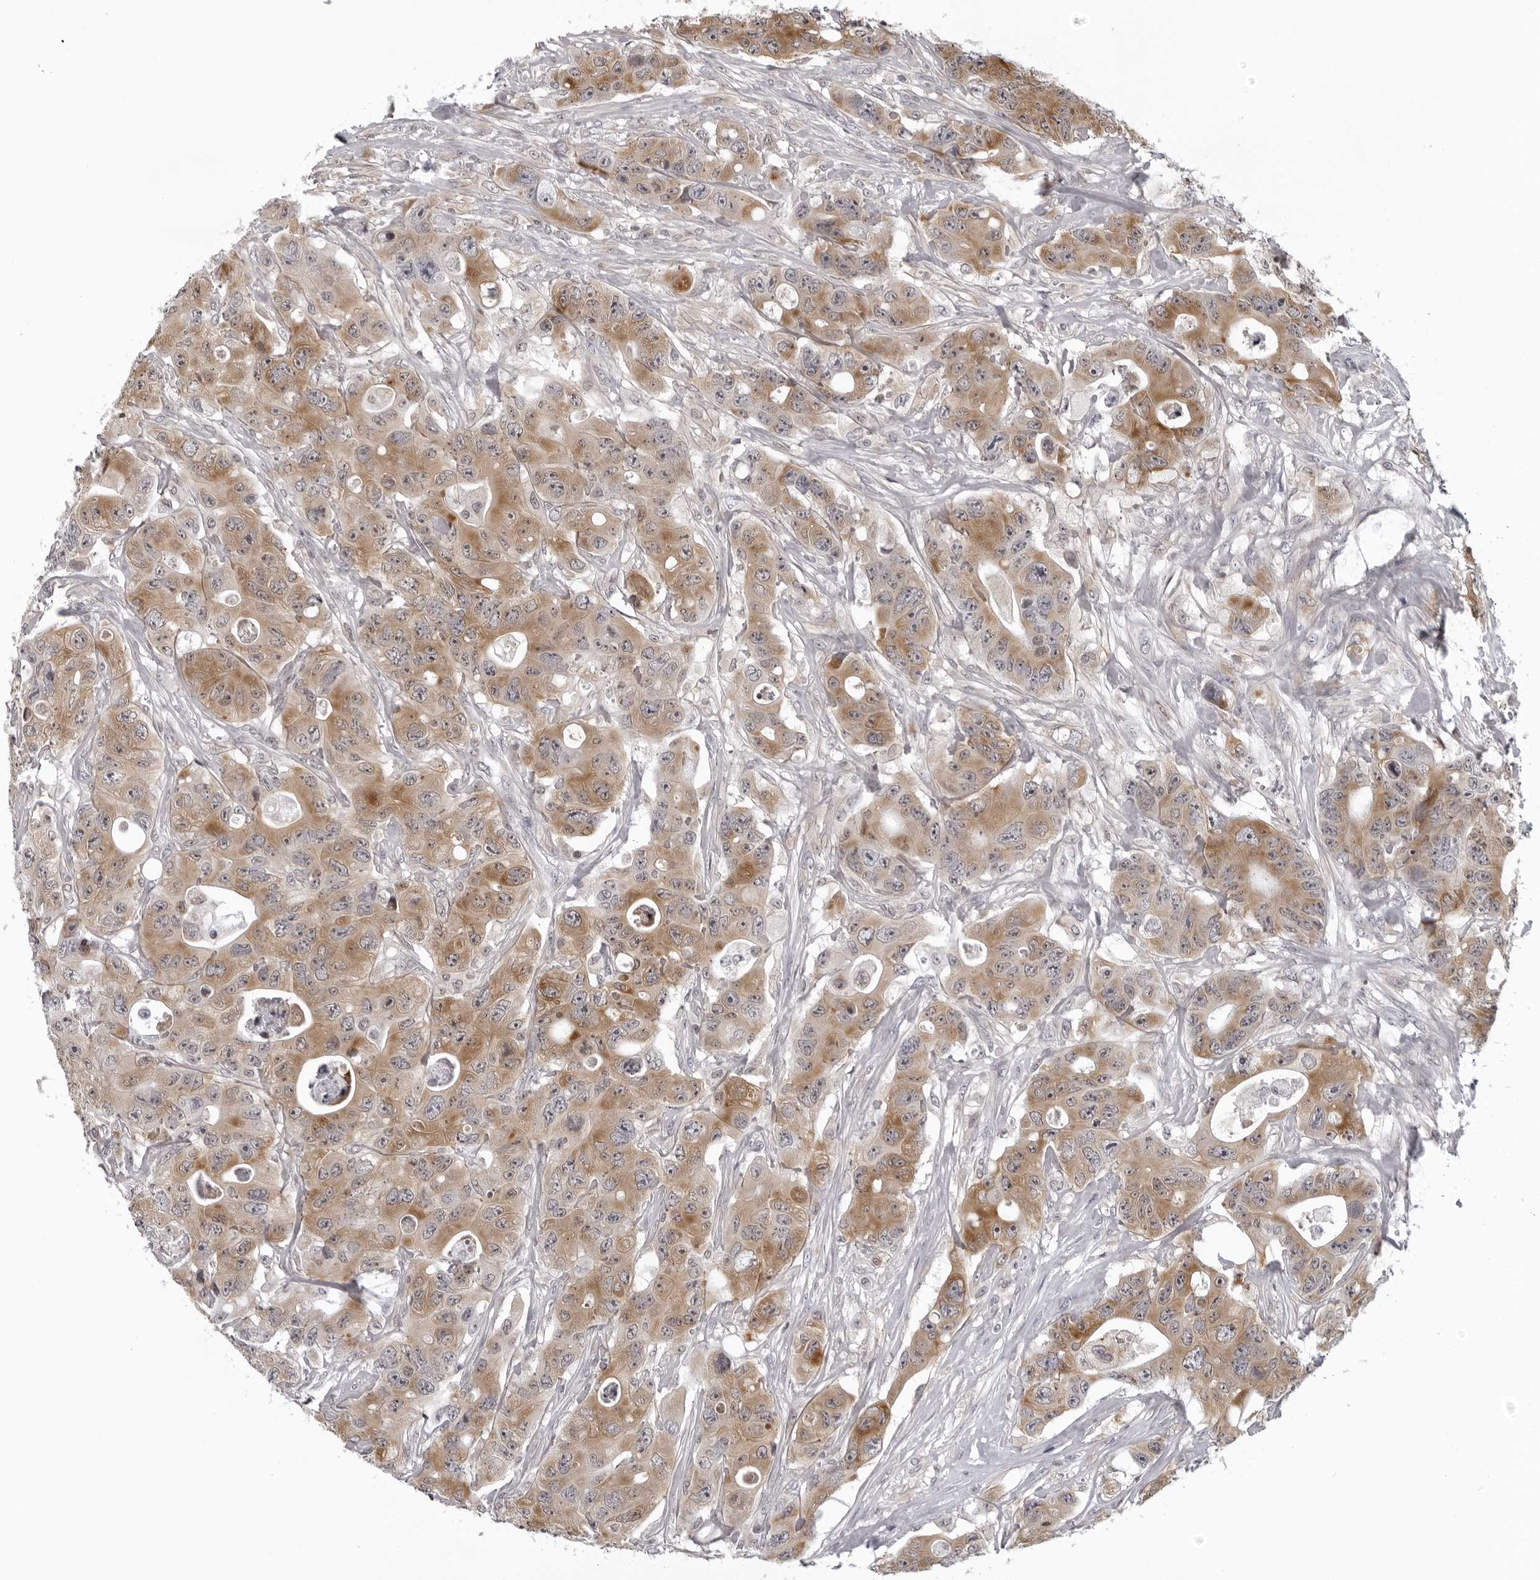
{"staining": {"intensity": "moderate", "quantity": ">75%", "location": "cytoplasmic/membranous"}, "tissue": "colorectal cancer", "cell_type": "Tumor cells", "image_type": "cancer", "snomed": [{"axis": "morphology", "description": "Adenocarcinoma, NOS"}, {"axis": "topography", "description": "Colon"}], "caption": "Colorectal adenocarcinoma tissue demonstrates moderate cytoplasmic/membranous positivity in about >75% of tumor cells, visualized by immunohistochemistry. (DAB IHC, brown staining for protein, blue staining for nuclei).", "gene": "MRPS15", "patient": {"sex": "female", "age": 46}}